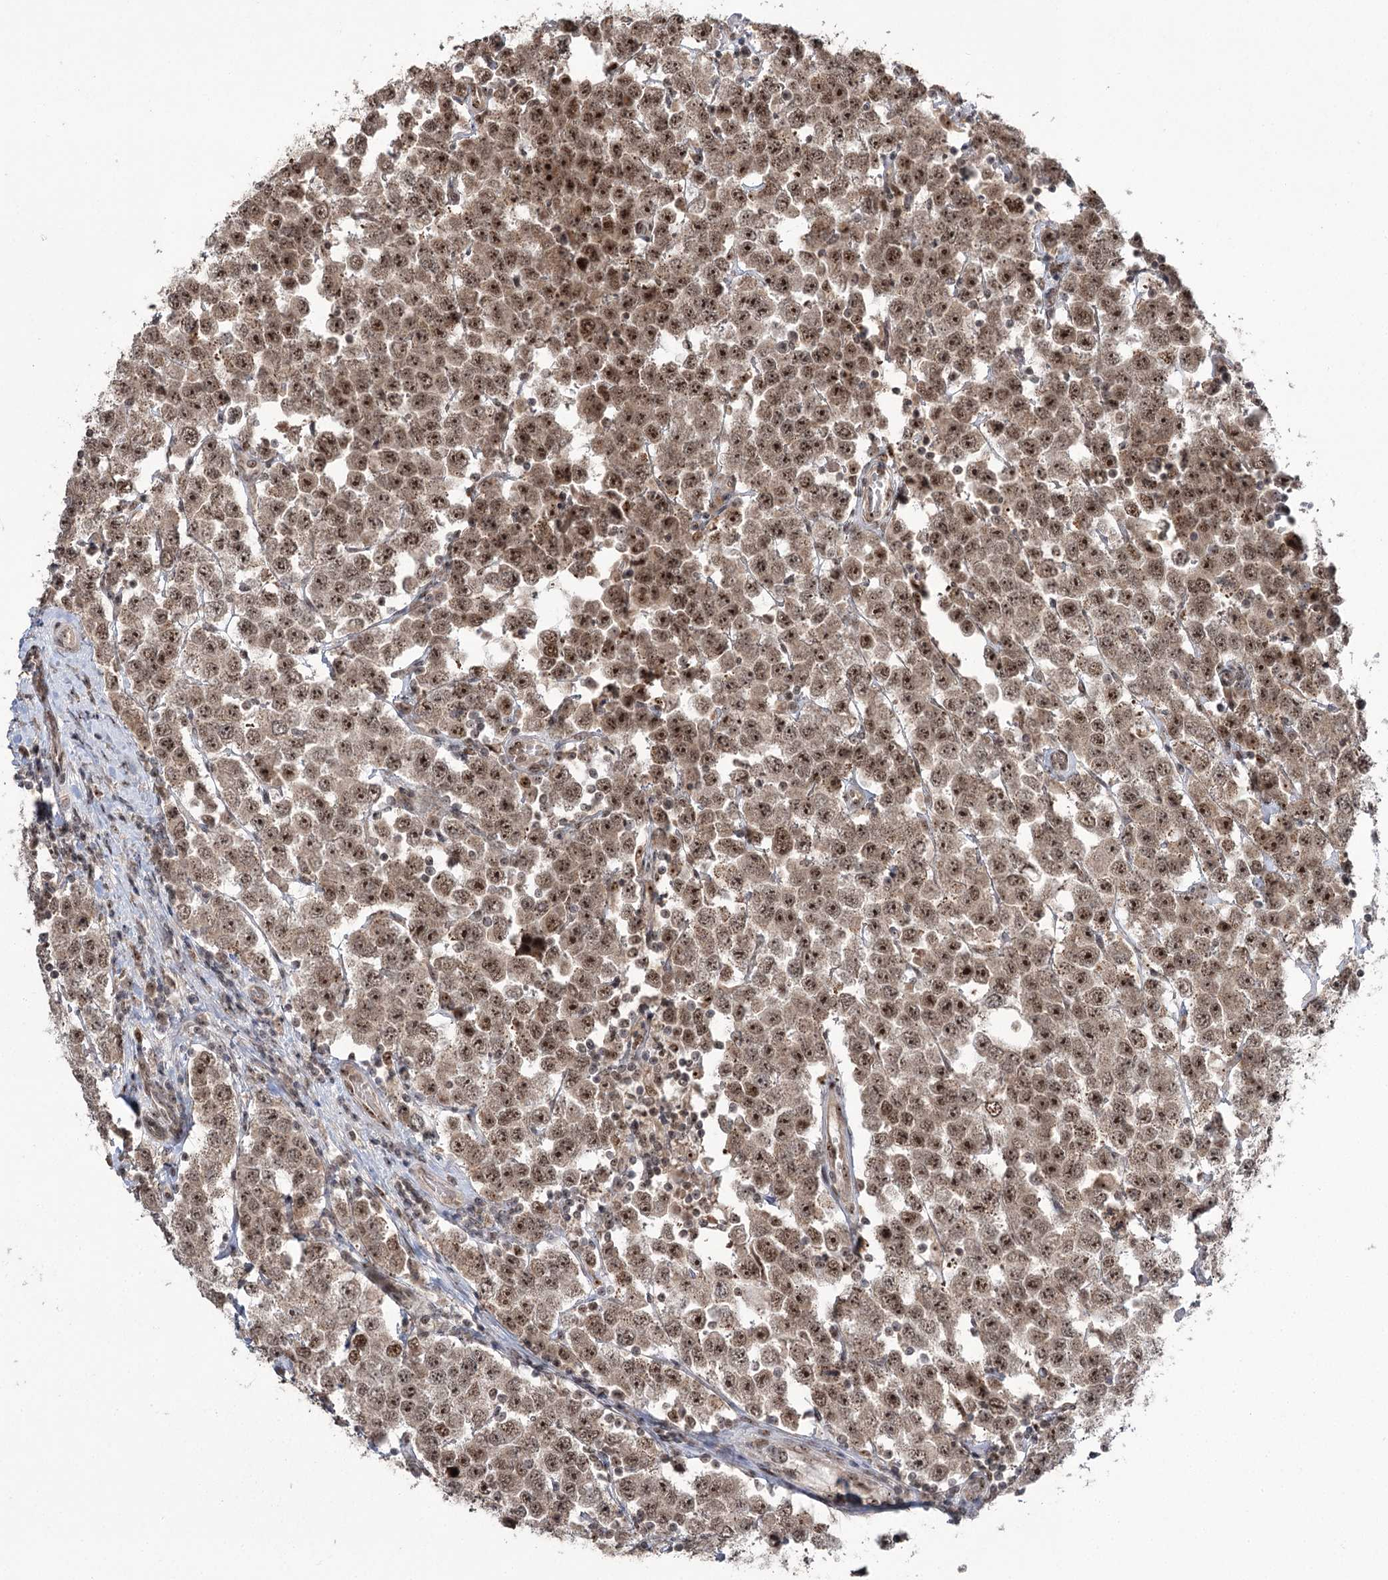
{"staining": {"intensity": "moderate", "quantity": ">75%", "location": "nuclear"}, "tissue": "testis cancer", "cell_type": "Tumor cells", "image_type": "cancer", "snomed": [{"axis": "morphology", "description": "Seminoma, NOS"}, {"axis": "topography", "description": "Testis"}], "caption": "Protein staining shows moderate nuclear expression in approximately >75% of tumor cells in testis cancer.", "gene": "ERCC3", "patient": {"sex": "male", "age": 28}}